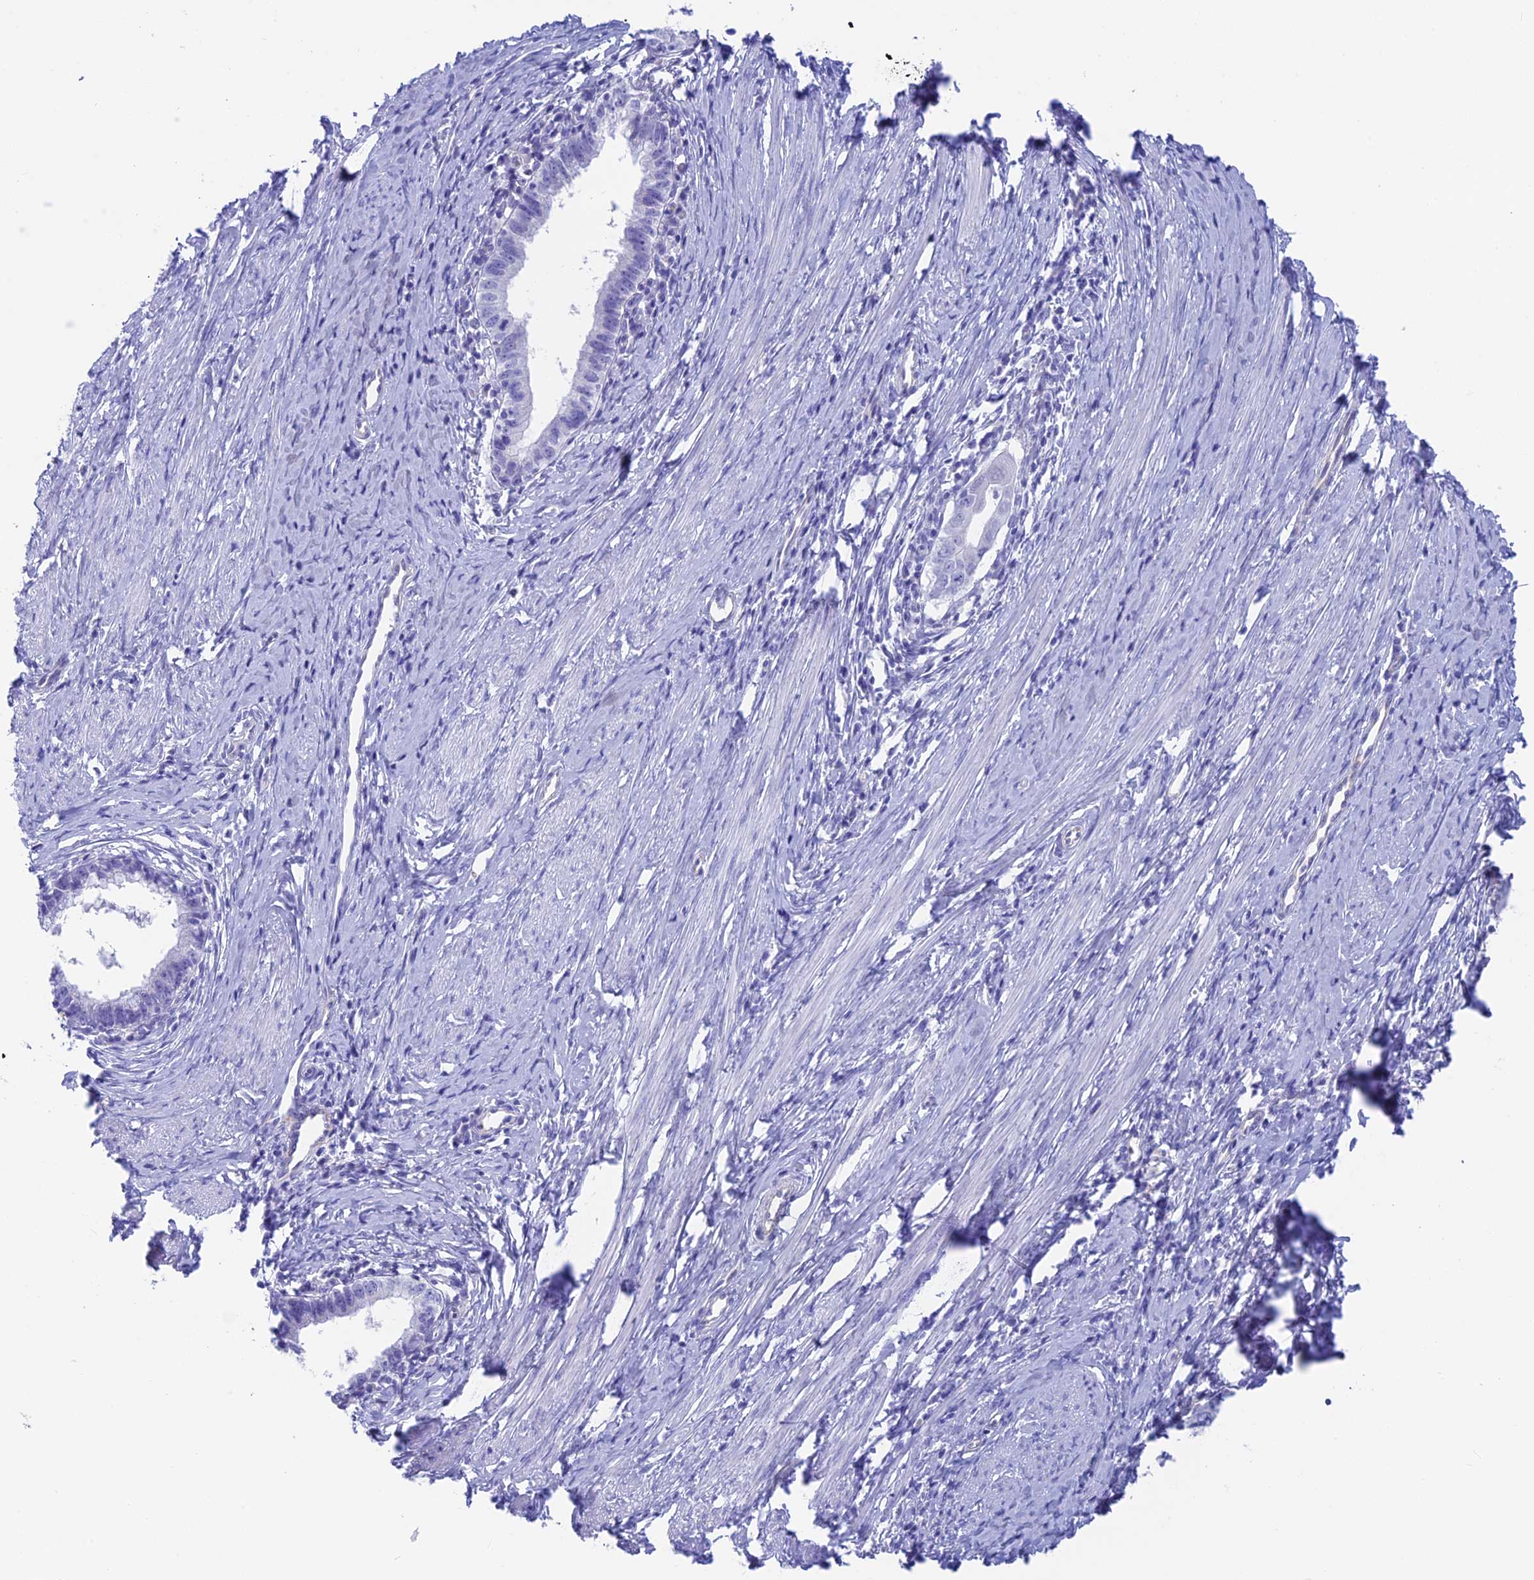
{"staining": {"intensity": "negative", "quantity": "none", "location": "none"}, "tissue": "cervical cancer", "cell_type": "Tumor cells", "image_type": "cancer", "snomed": [{"axis": "morphology", "description": "Adenocarcinoma, NOS"}, {"axis": "topography", "description": "Cervix"}], "caption": "This is an immunohistochemistry histopathology image of human cervical adenocarcinoma. There is no expression in tumor cells.", "gene": "GNGT2", "patient": {"sex": "female", "age": 36}}